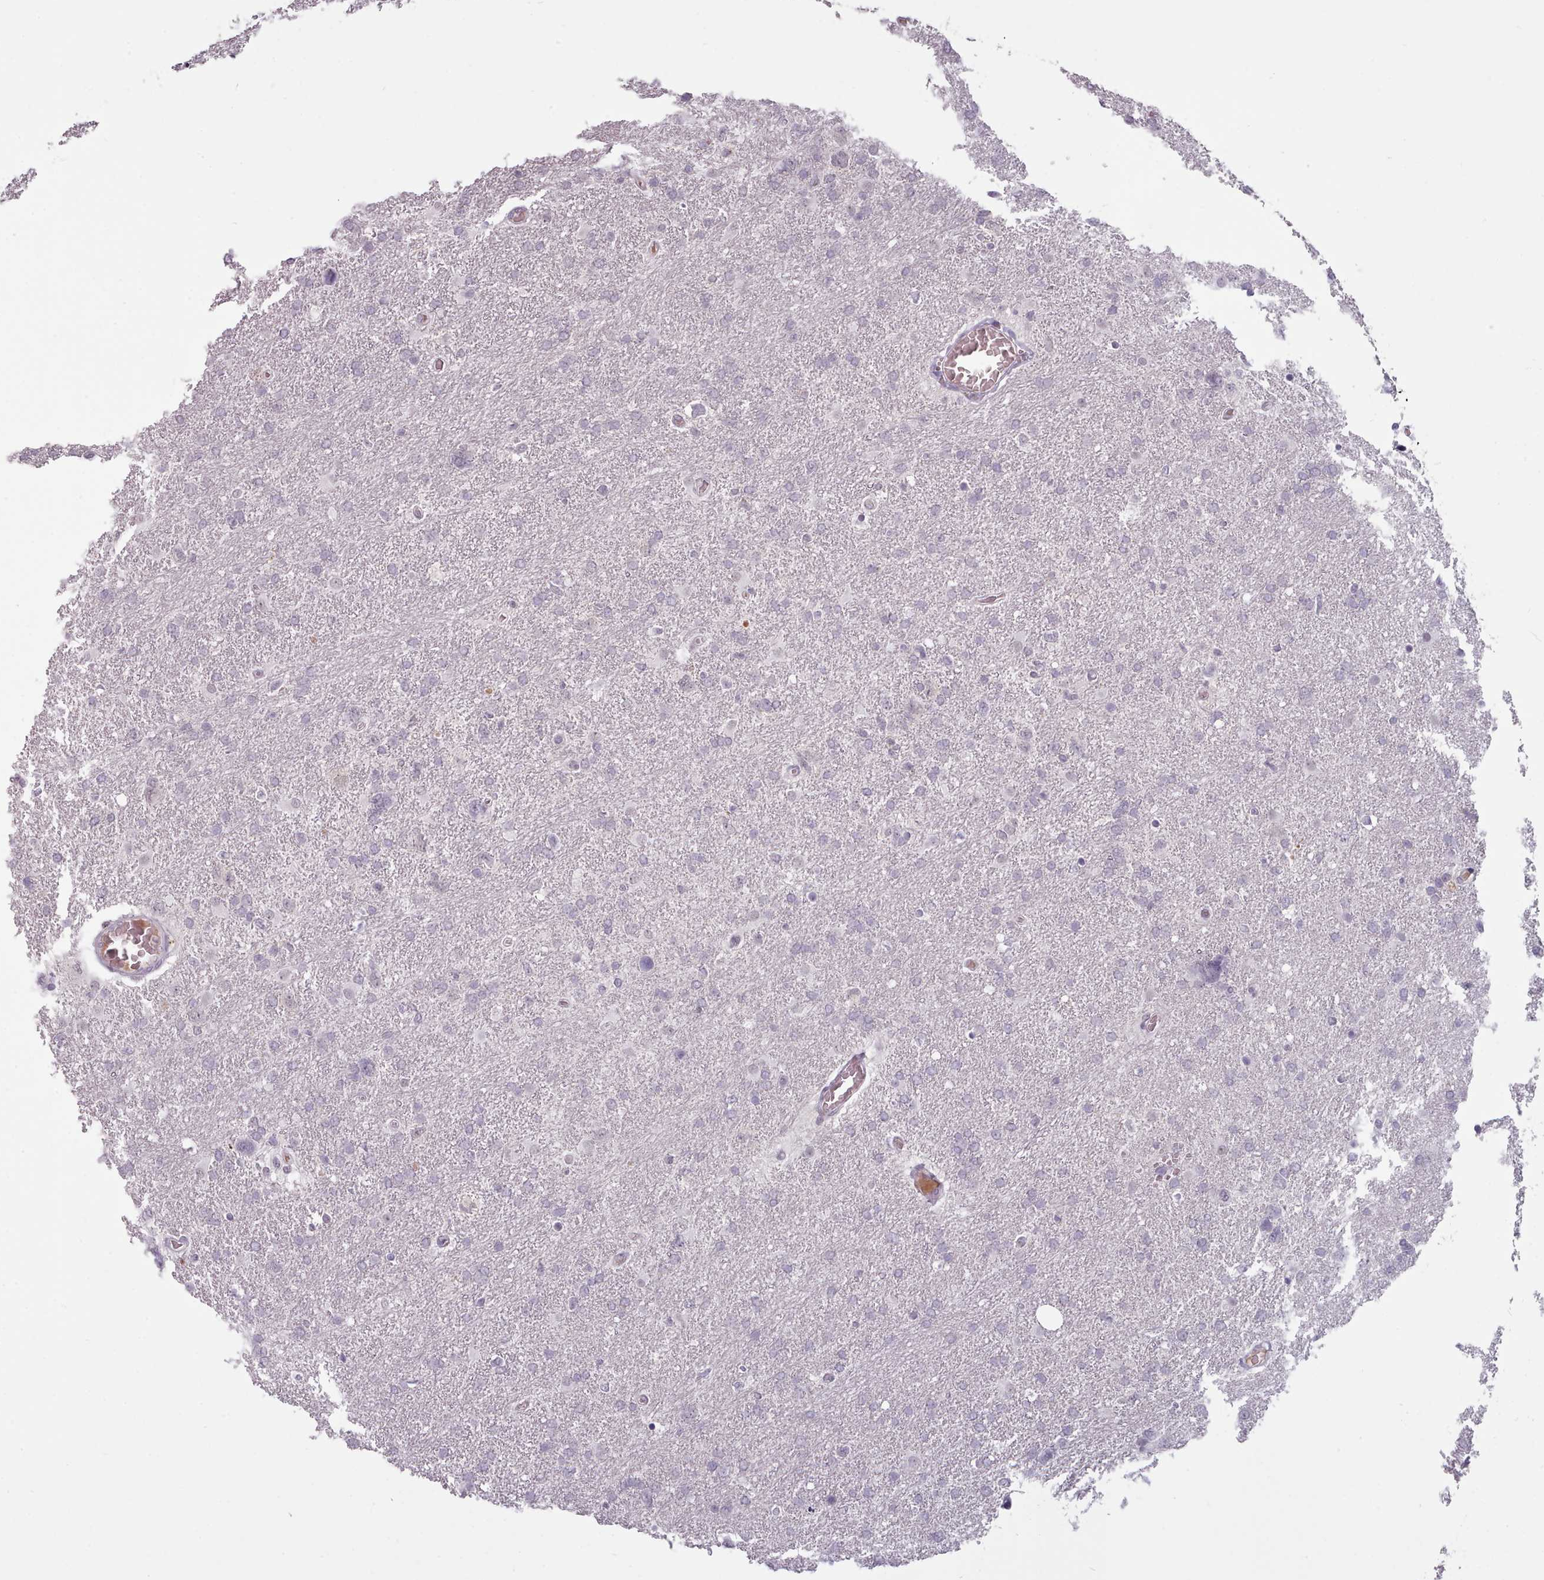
{"staining": {"intensity": "negative", "quantity": "none", "location": "none"}, "tissue": "glioma", "cell_type": "Tumor cells", "image_type": "cancer", "snomed": [{"axis": "morphology", "description": "Glioma, malignant, High grade"}, {"axis": "topography", "description": "Brain"}], "caption": "IHC image of malignant glioma (high-grade) stained for a protein (brown), which demonstrates no positivity in tumor cells. (Immunohistochemistry (ihc), brightfield microscopy, high magnification).", "gene": "PBX4", "patient": {"sex": "male", "age": 61}}